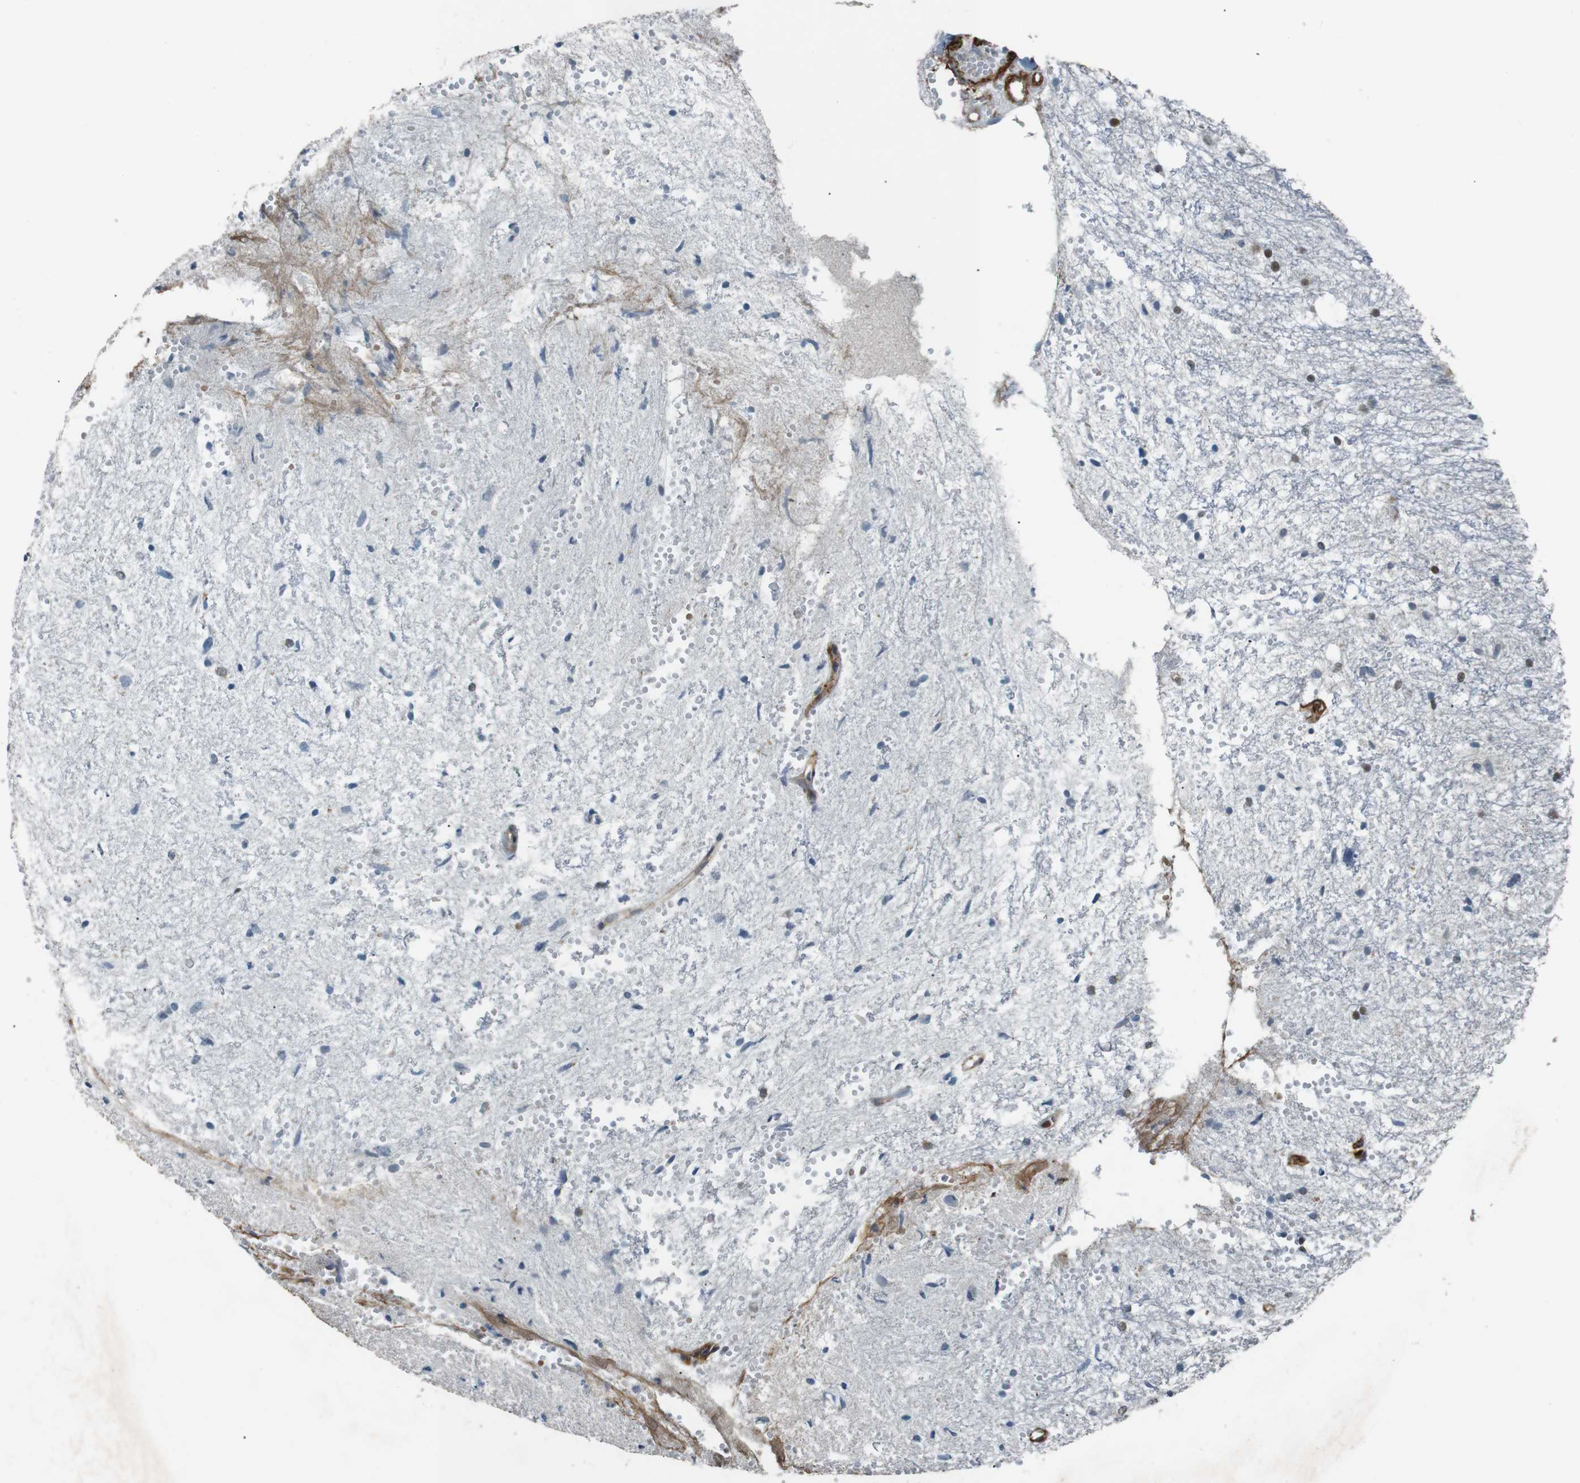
{"staining": {"intensity": "weak", "quantity": "<25%", "location": "nuclear"}, "tissue": "glioma", "cell_type": "Tumor cells", "image_type": "cancer", "snomed": [{"axis": "morphology", "description": "Glioma, malignant, High grade"}, {"axis": "topography", "description": "Brain"}], "caption": "This is an immunohistochemistry (IHC) micrograph of glioma. There is no expression in tumor cells.", "gene": "HEXIM1", "patient": {"sex": "female", "age": 59}}